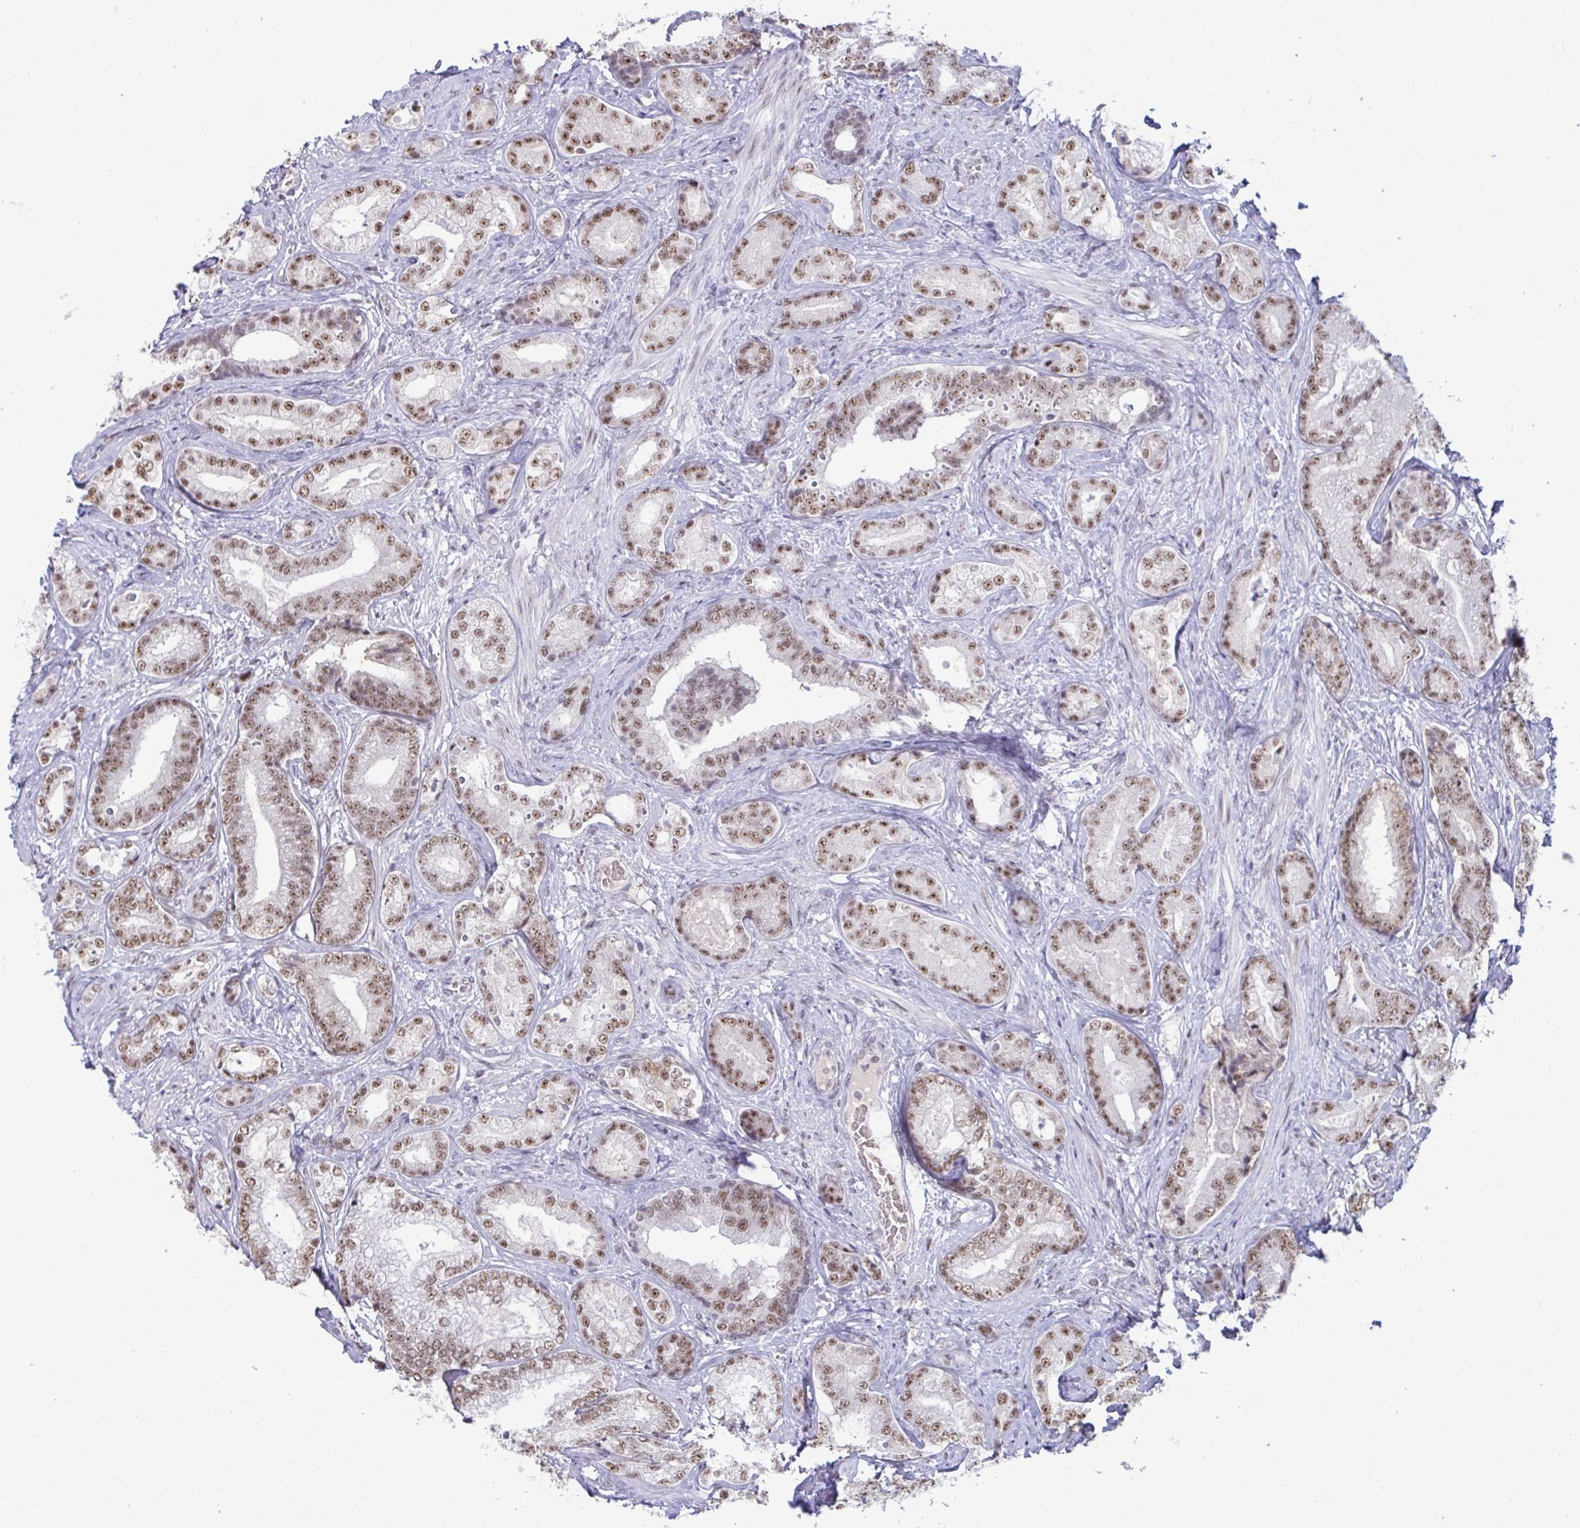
{"staining": {"intensity": "moderate", "quantity": ">75%", "location": "nuclear"}, "tissue": "prostate cancer", "cell_type": "Tumor cells", "image_type": "cancer", "snomed": [{"axis": "morphology", "description": "Adenocarcinoma, High grade"}, {"axis": "topography", "description": "Prostate"}], "caption": "An image of prostate cancer (high-grade adenocarcinoma) stained for a protein demonstrates moderate nuclear brown staining in tumor cells.", "gene": "PUF60", "patient": {"sex": "male", "age": 62}}